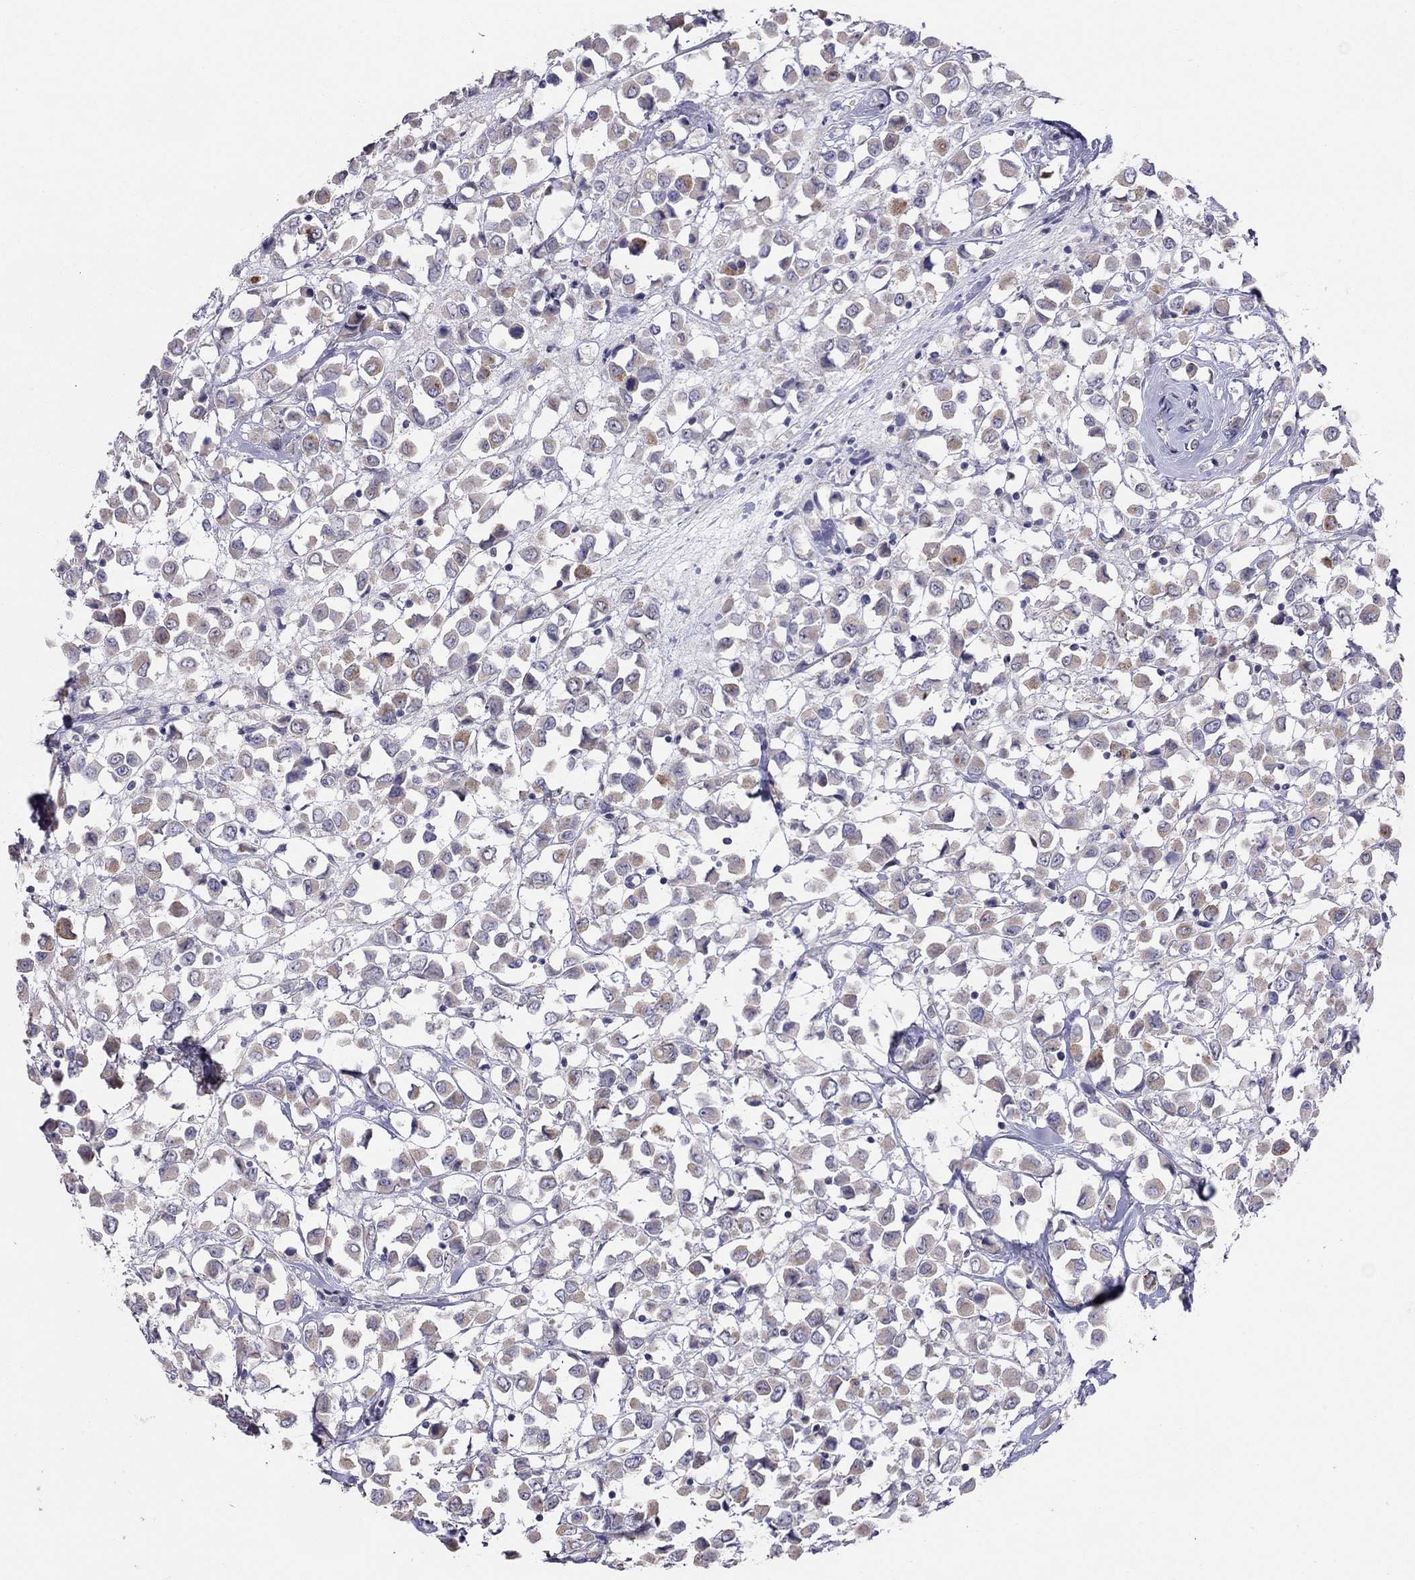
{"staining": {"intensity": "moderate", "quantity": "<25%", "location": "cytoplasmic/membranous"}, "tissue": "breast cancer", "cell_type": "Tumor cells", "image_type": "cancer", "snomed": [{"axis": "morphology", "description": "Duct carcinoma"}, {"axis": "topography", "description": "Breast"}], "caption": "IHC of human breast invasive ductal carcinoma displays low levels of moderate cytoplasmic/membranous expression in approximately <25% of tumor cells.", "gene": "SYTL2", "patient": {"sex": "female", "age": 61}}